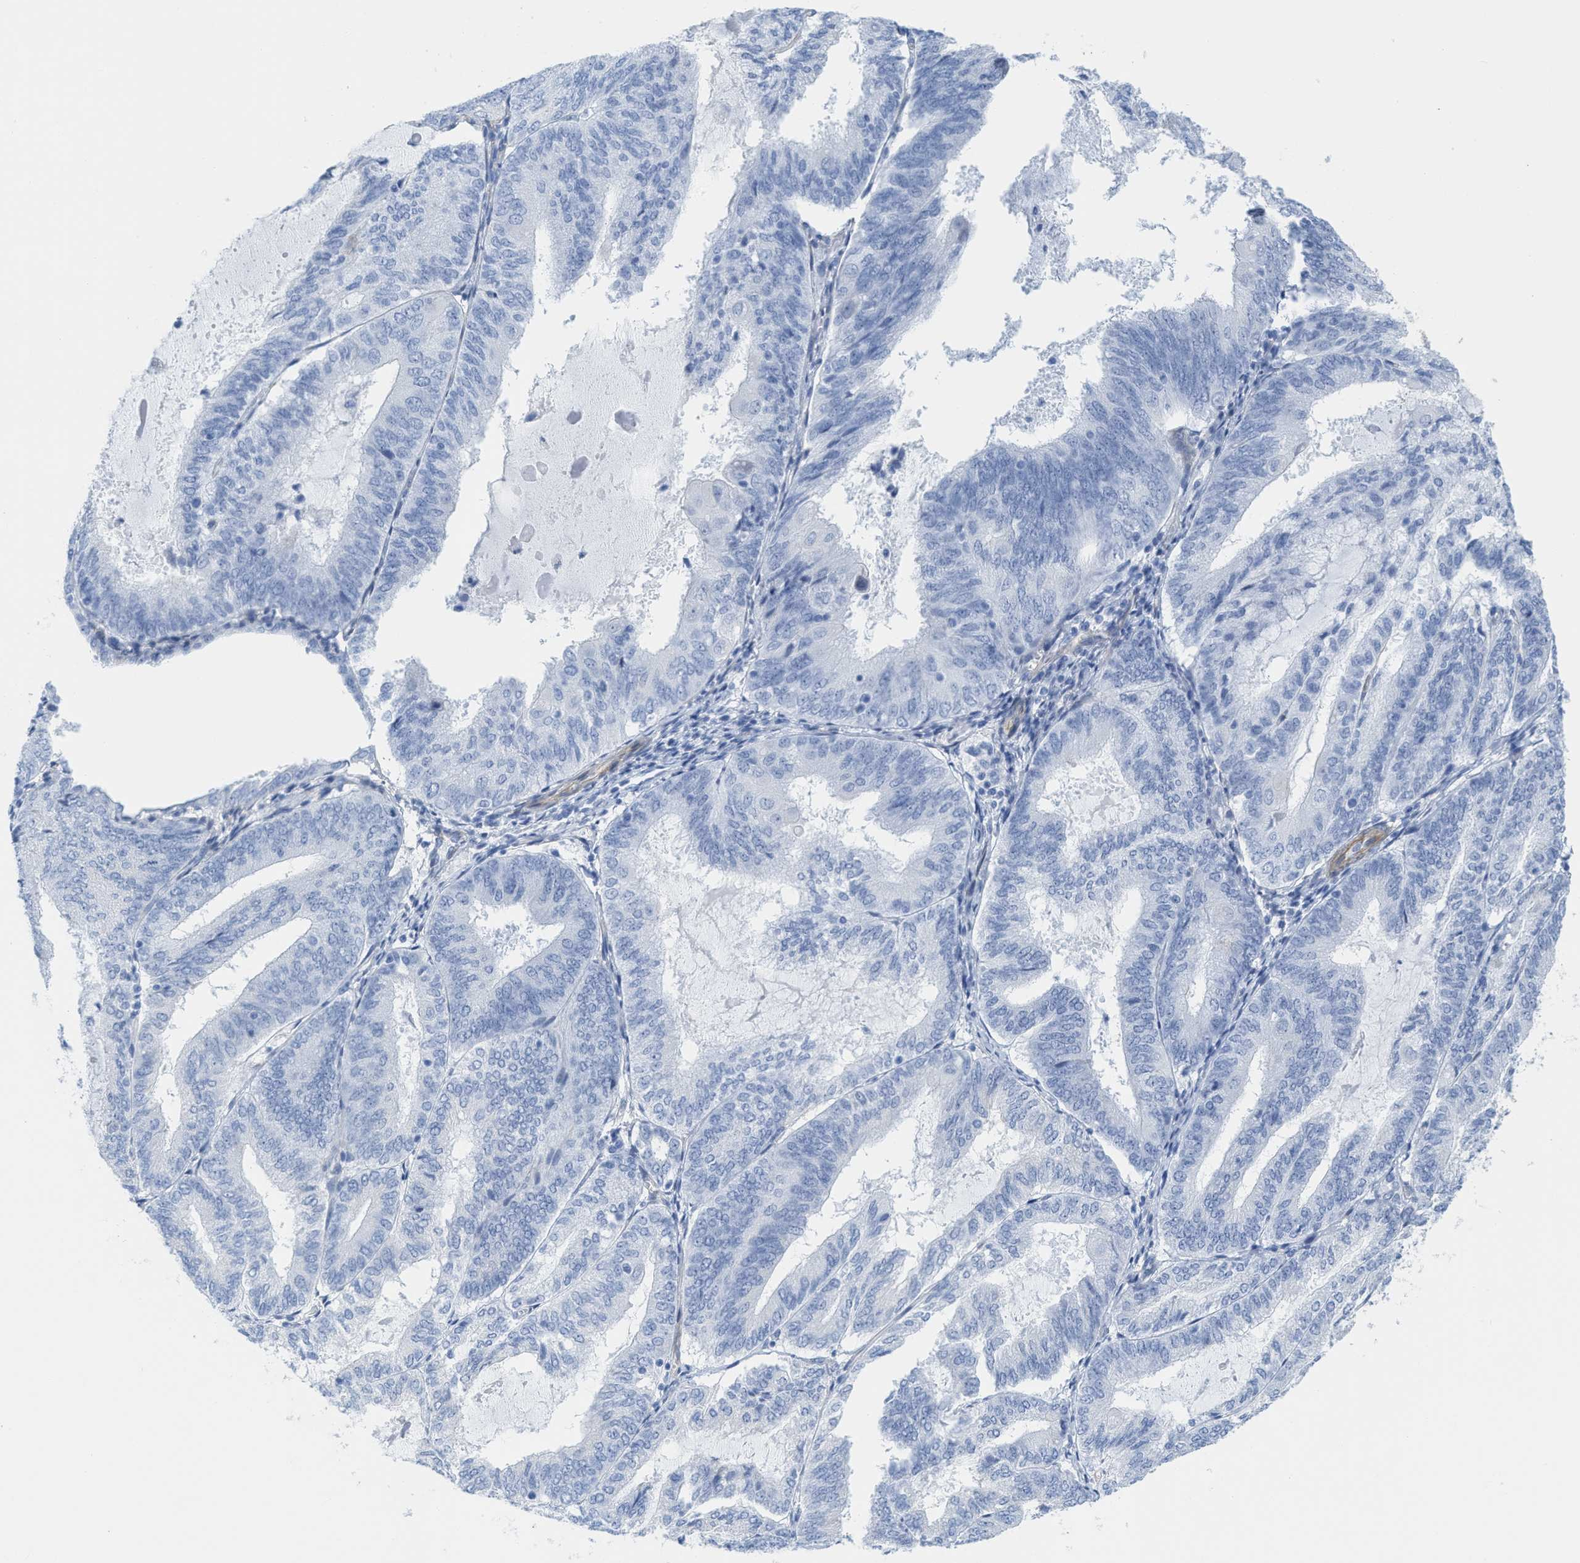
{"staining": {"intensity": "negative", "quantity": "none", "location": "none"}, "tissue": "endometrial cancer", "cell_type": "Tumor cells", "image_type": "cancer", "snomed": [{"axis": "morphology", "description": "Adenocarcinoma, NOS"}, {"axis": "topography", "description": "Endometrium"}], "caption": "Tumor cells are negative for brown protein staining in adenocarcinoma (endometrial).", "gene": "TUB", "patient": {"sex": "female", "age": 81}}